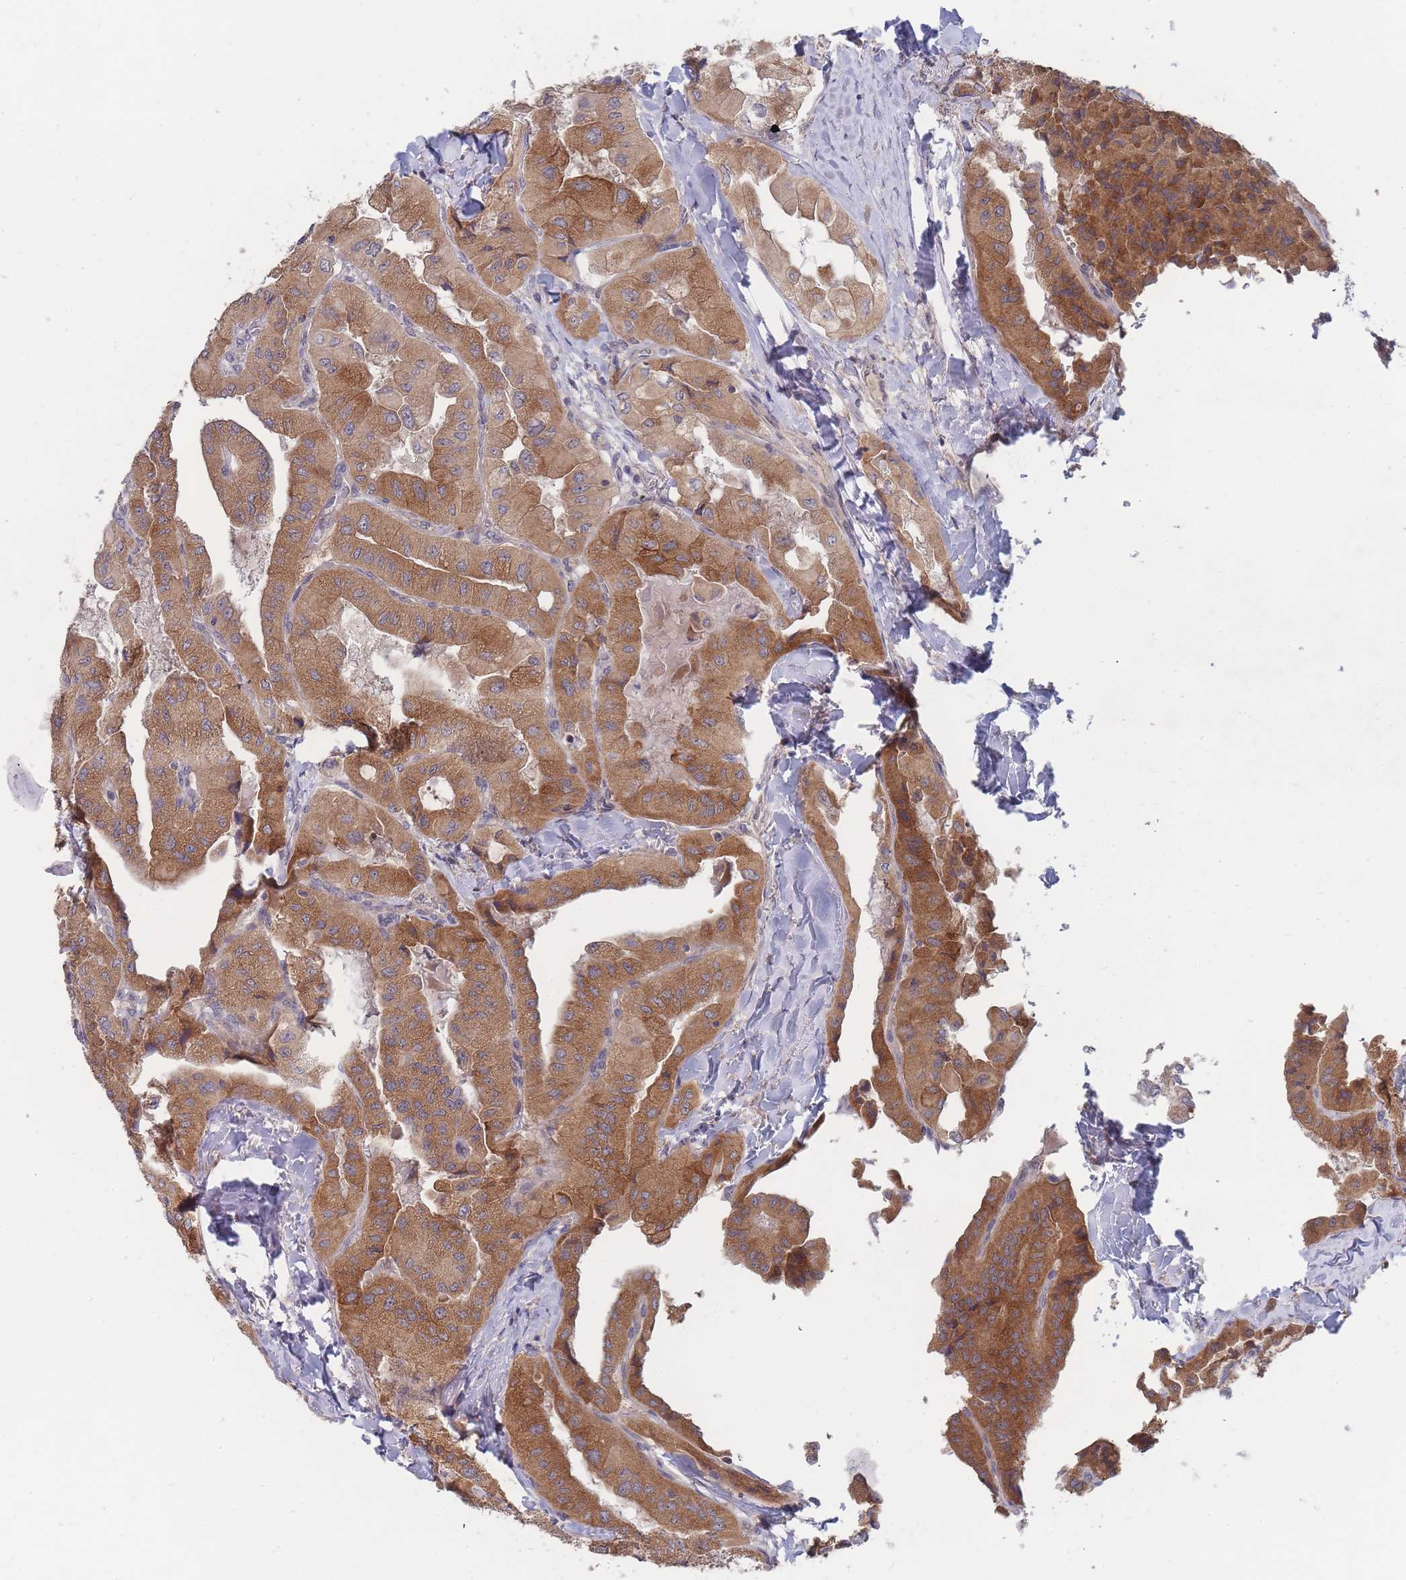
{"staining": {"intensity": "moderate", "quantity": ">75%", "location": "cytoplasmic/membranous"}, "tissue": "thyroid cancer", "cell_type": "Tumor cells", "image_type": "cancer", "snomed": [{"axis": "morphology", "description": "Normal tissue, NOS"}, {"axis": "morphology", "description": "Papillary adenocarcinoma, NOS"}, {"axis": "topography", "description": "Thyroid gland"}], "caption": "Immunohistochemical staining of human thyroid cancer (papillary adenocarcinoma) exhibits medium levels of moderate cytoplasmic/membranous protein expression in about >75% of tumor cells.", "gene": "SLC35F5", "patient": {"sex": "female", "age": 59}}